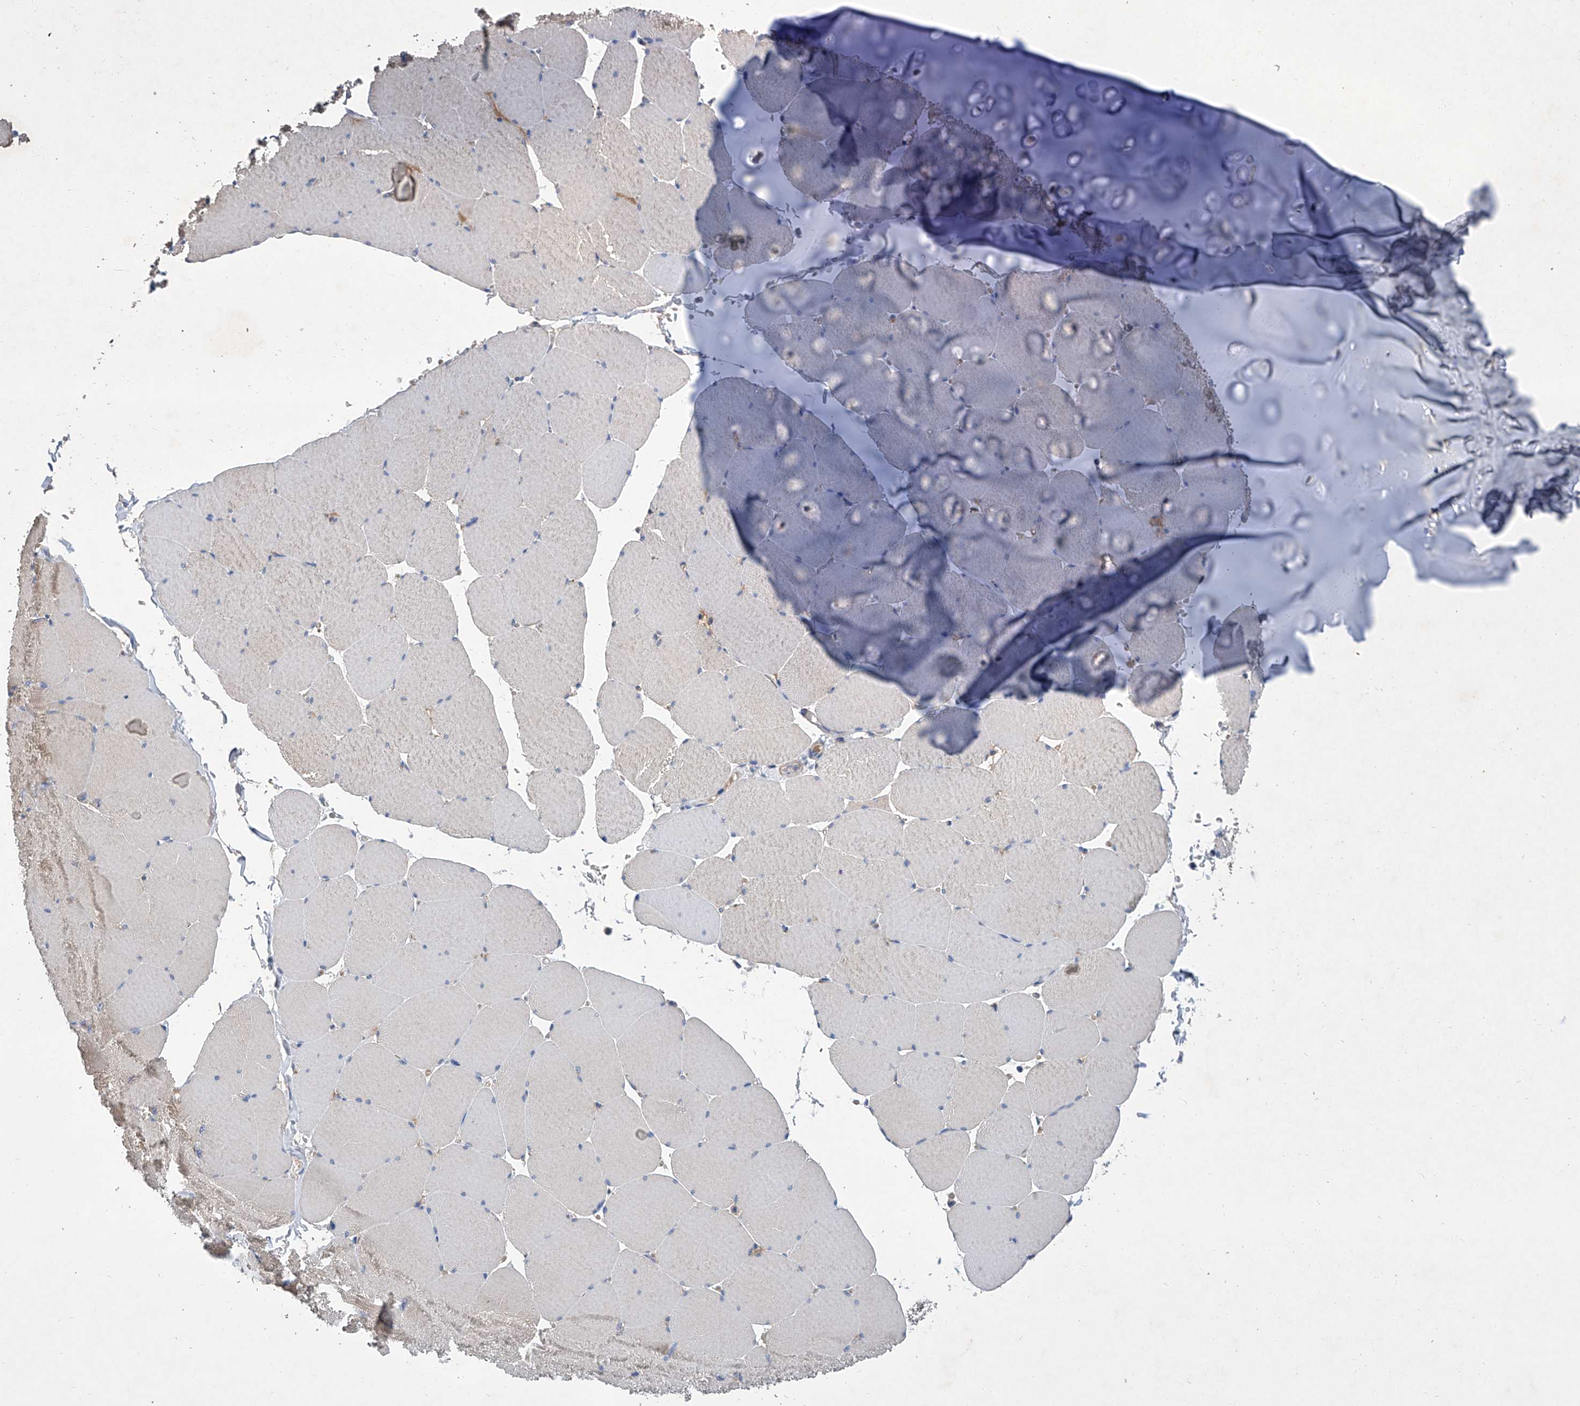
{"staining": {"intensity": "moderate", "quantity": "<25%", "location": "cytoplasmic/membranous"}, "tissue": "skeletal muscle", "cell_type": "Myocytes", "image_type": "normal", "snomed": [{"axis": "morphology", "description": "Normal tissue, NOS"}, {"axis": "topography", "description": "Skeletal muscle"}, {"axis": "topography", "description": "Head-Neck"}], "caption": "Myocytes show low levels of moderate cytoplasmic/membranous expression in about <25% of cells in unremarkable skeletal muscle.", "gene": "GPT", "patient": {"sex": "male", "age": 66}}